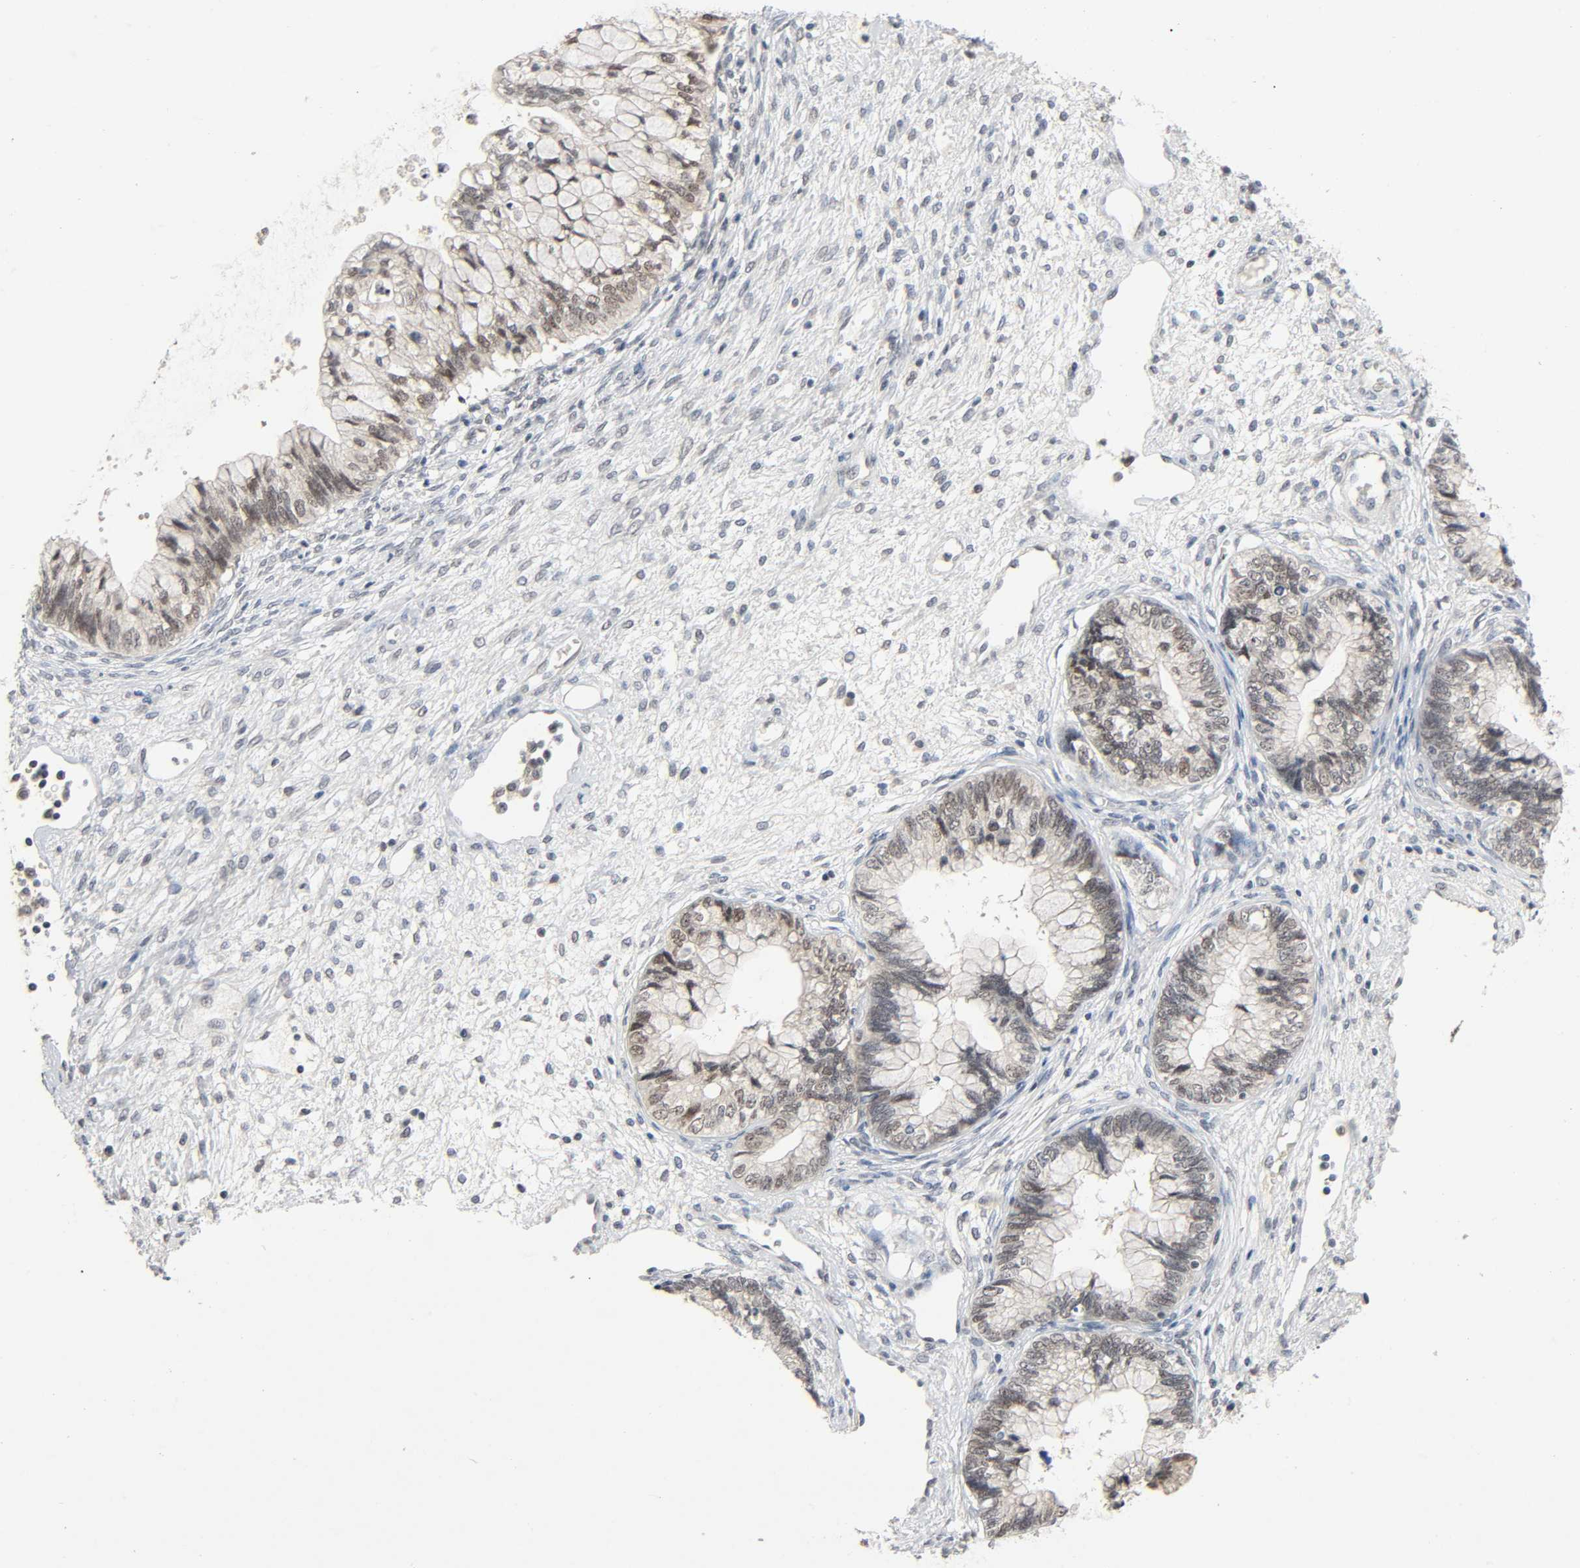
{"staining": {"intensity": "weak", "quantity": "25%-75%", "location": "nuclear"}, "tissue": "cervical cancer", "cell_type": "Tumor cells", "image_type": "cancer", "snomed": [{"axis": "morphology", "description": "Adenocarcinoma, NOS"}, {"axis": "topography", "description": "Cervix"}], "caption": "Immunohistochemistry of human cervical cancer (adenocarcinoma) shows low levels of weak nuclear expression in about 25%-75% of tumor cells.", "gene": "MAPKAPK5", "patient": {"sex": "female", "age": 44}}